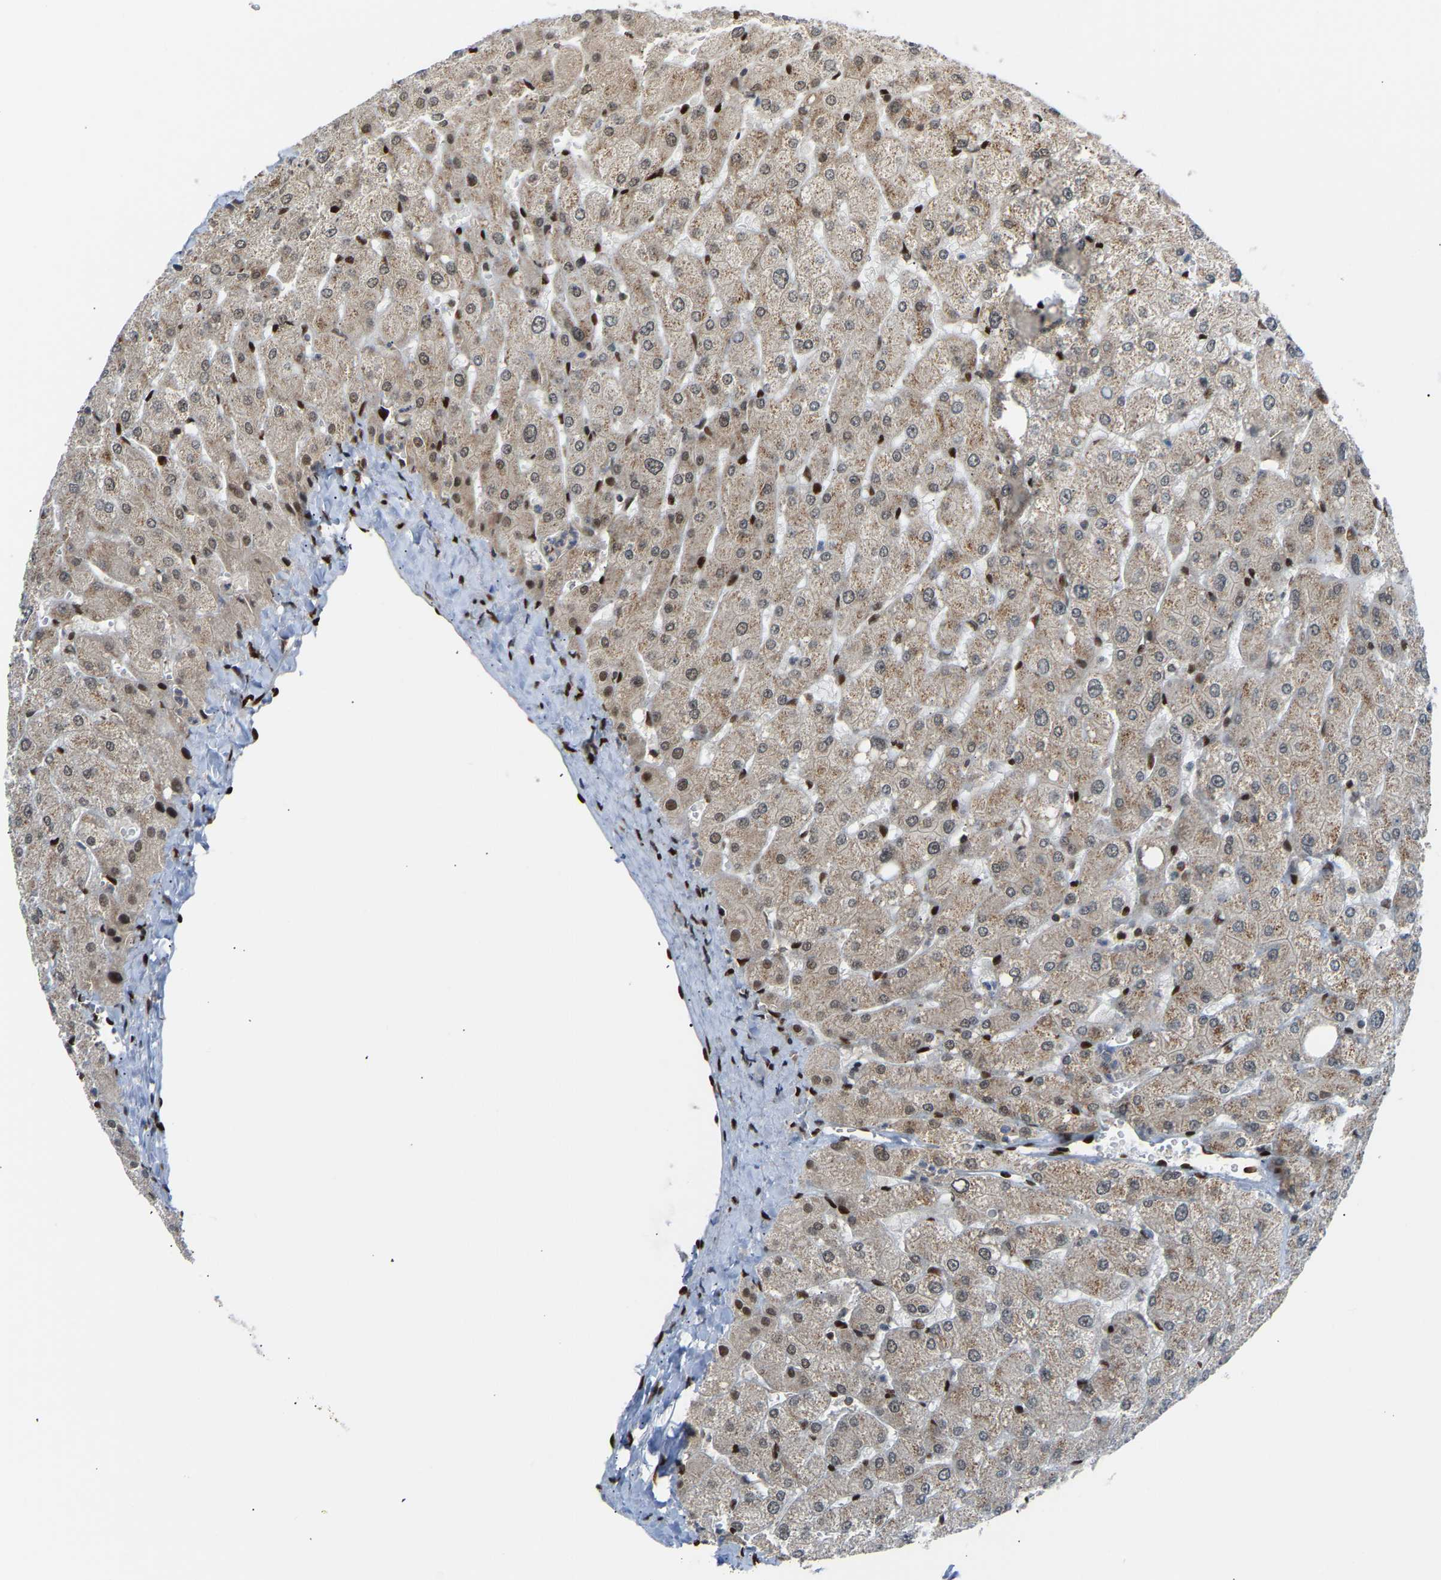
{"staining": {"intensity": "moderate", "quantity": "<25%", "location": "cytoplasmic/membranous"}, "tissue": "liver", "cell_type": "Cholangiocytes", "image_type": "normal", "snomed": [{"axis": "morphology", "description": "Normal tissue, NOS"}, {"axis": "topography", "description": "Liver"}], "caption": "Protein analysis of benign liver shows moderate cytoplasmic/membranous staining in approximately <25% of cholangiocytes. The staining is performed using DAB (3,3'-diaminobenzidine) brown chromogen to label protein expression. The nuclei are counter-stained blue using hematoxylin.", "gene": "SSBP2", "patient": {"sex": "male", "age": 55}}